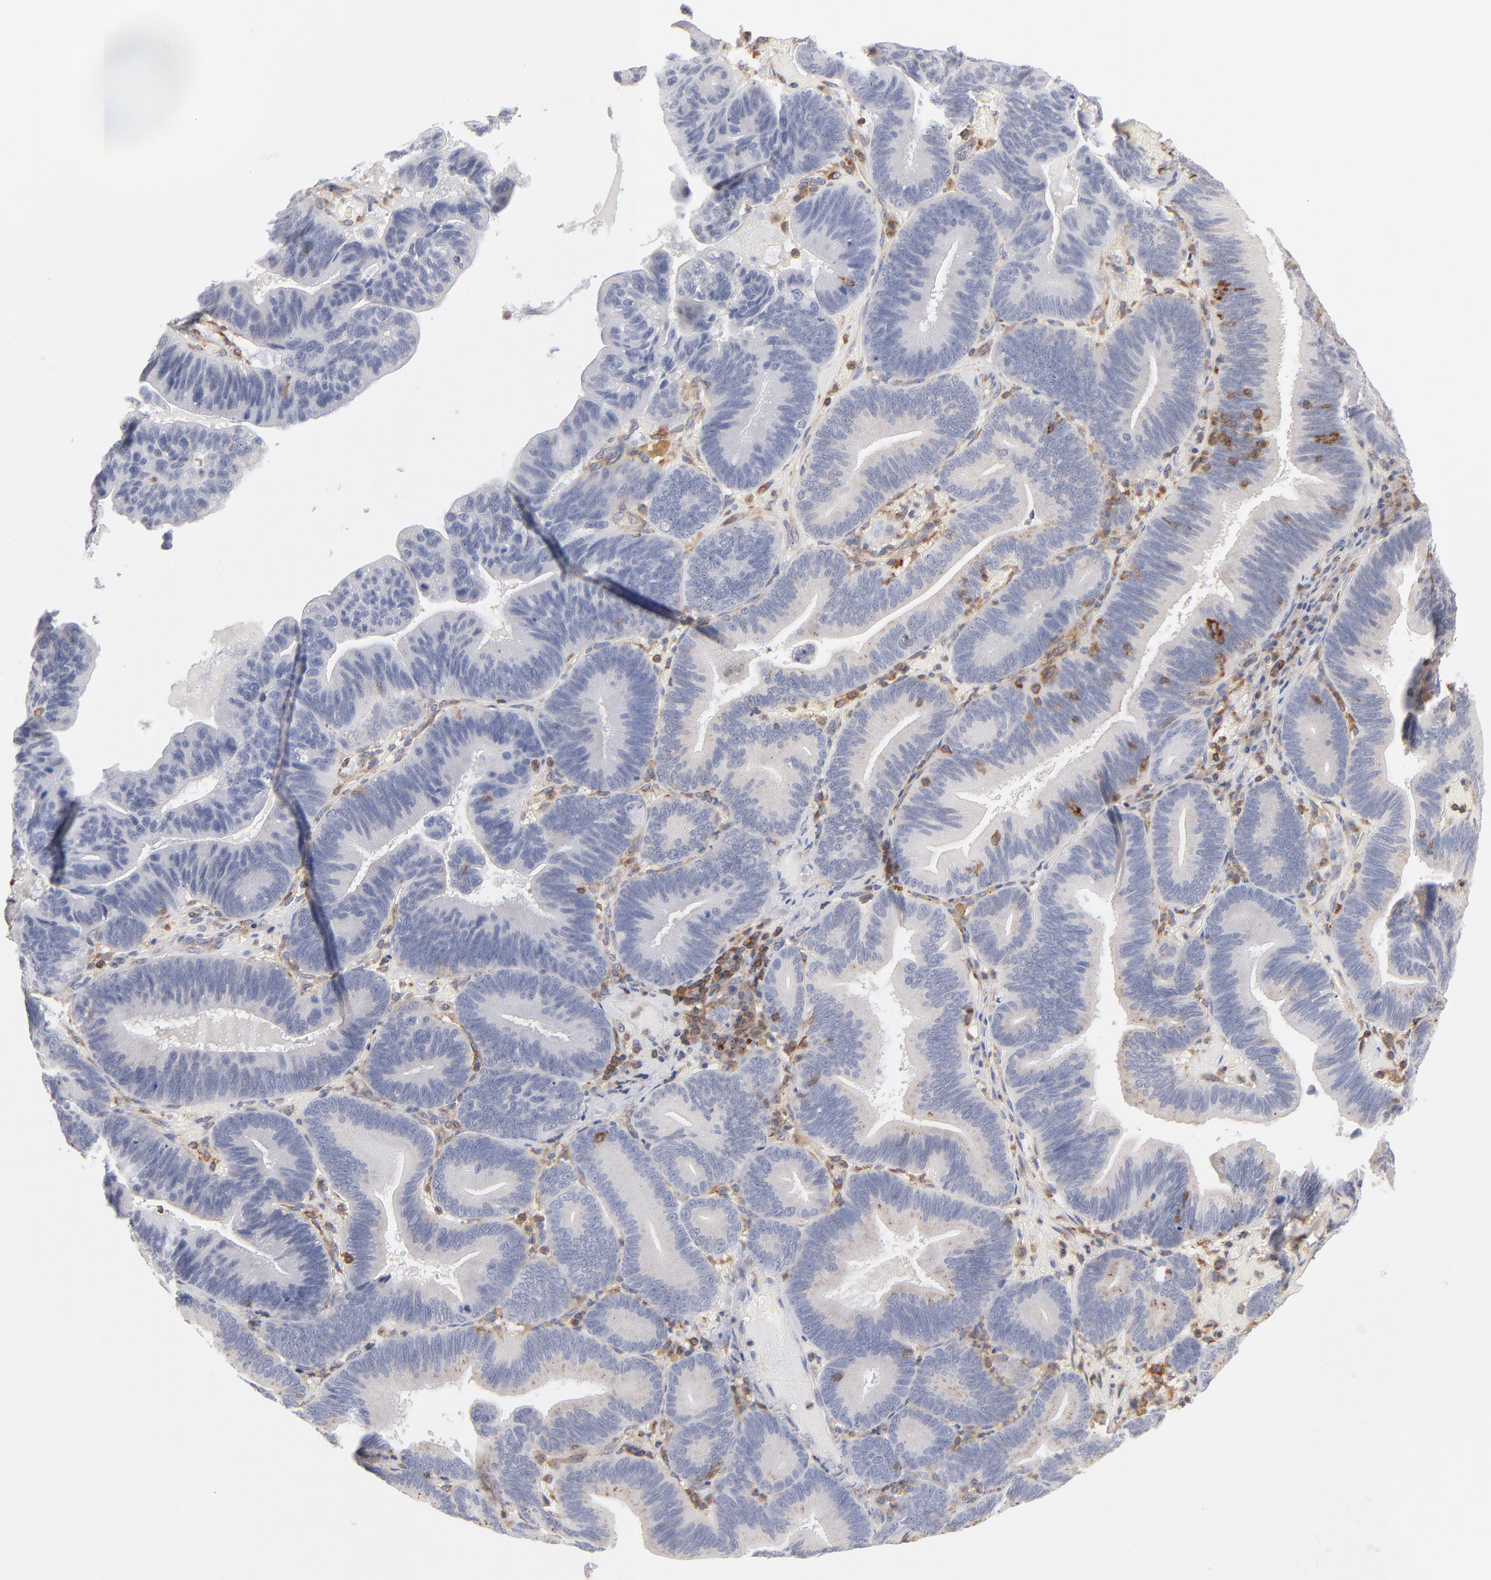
{"staining": {"intensity": "negative", "quantity": "none", "location": "none"}, "tissue": "pancreatic cancer", "cell_type": "Tumor cells", "image_type": "cancer", "snomed": [{"axis": "morphology", "description": "Adenocarcinoma, NOS"}, {"axis": "topography", "description": "Pancreas"}], "caption": "Immunohistochemical staining of human pancreatic cancer reveals no significant expression in tumor cells. (Stains: DAB (3,3'-diaminobenzidine) immunohistochemistry (IHC) with hematoxylin counter stain, Microscopy: brightfield microscopy at high magnification).", "gene": "WIPF1", "patient": {"sex": "male", "age": 82}}